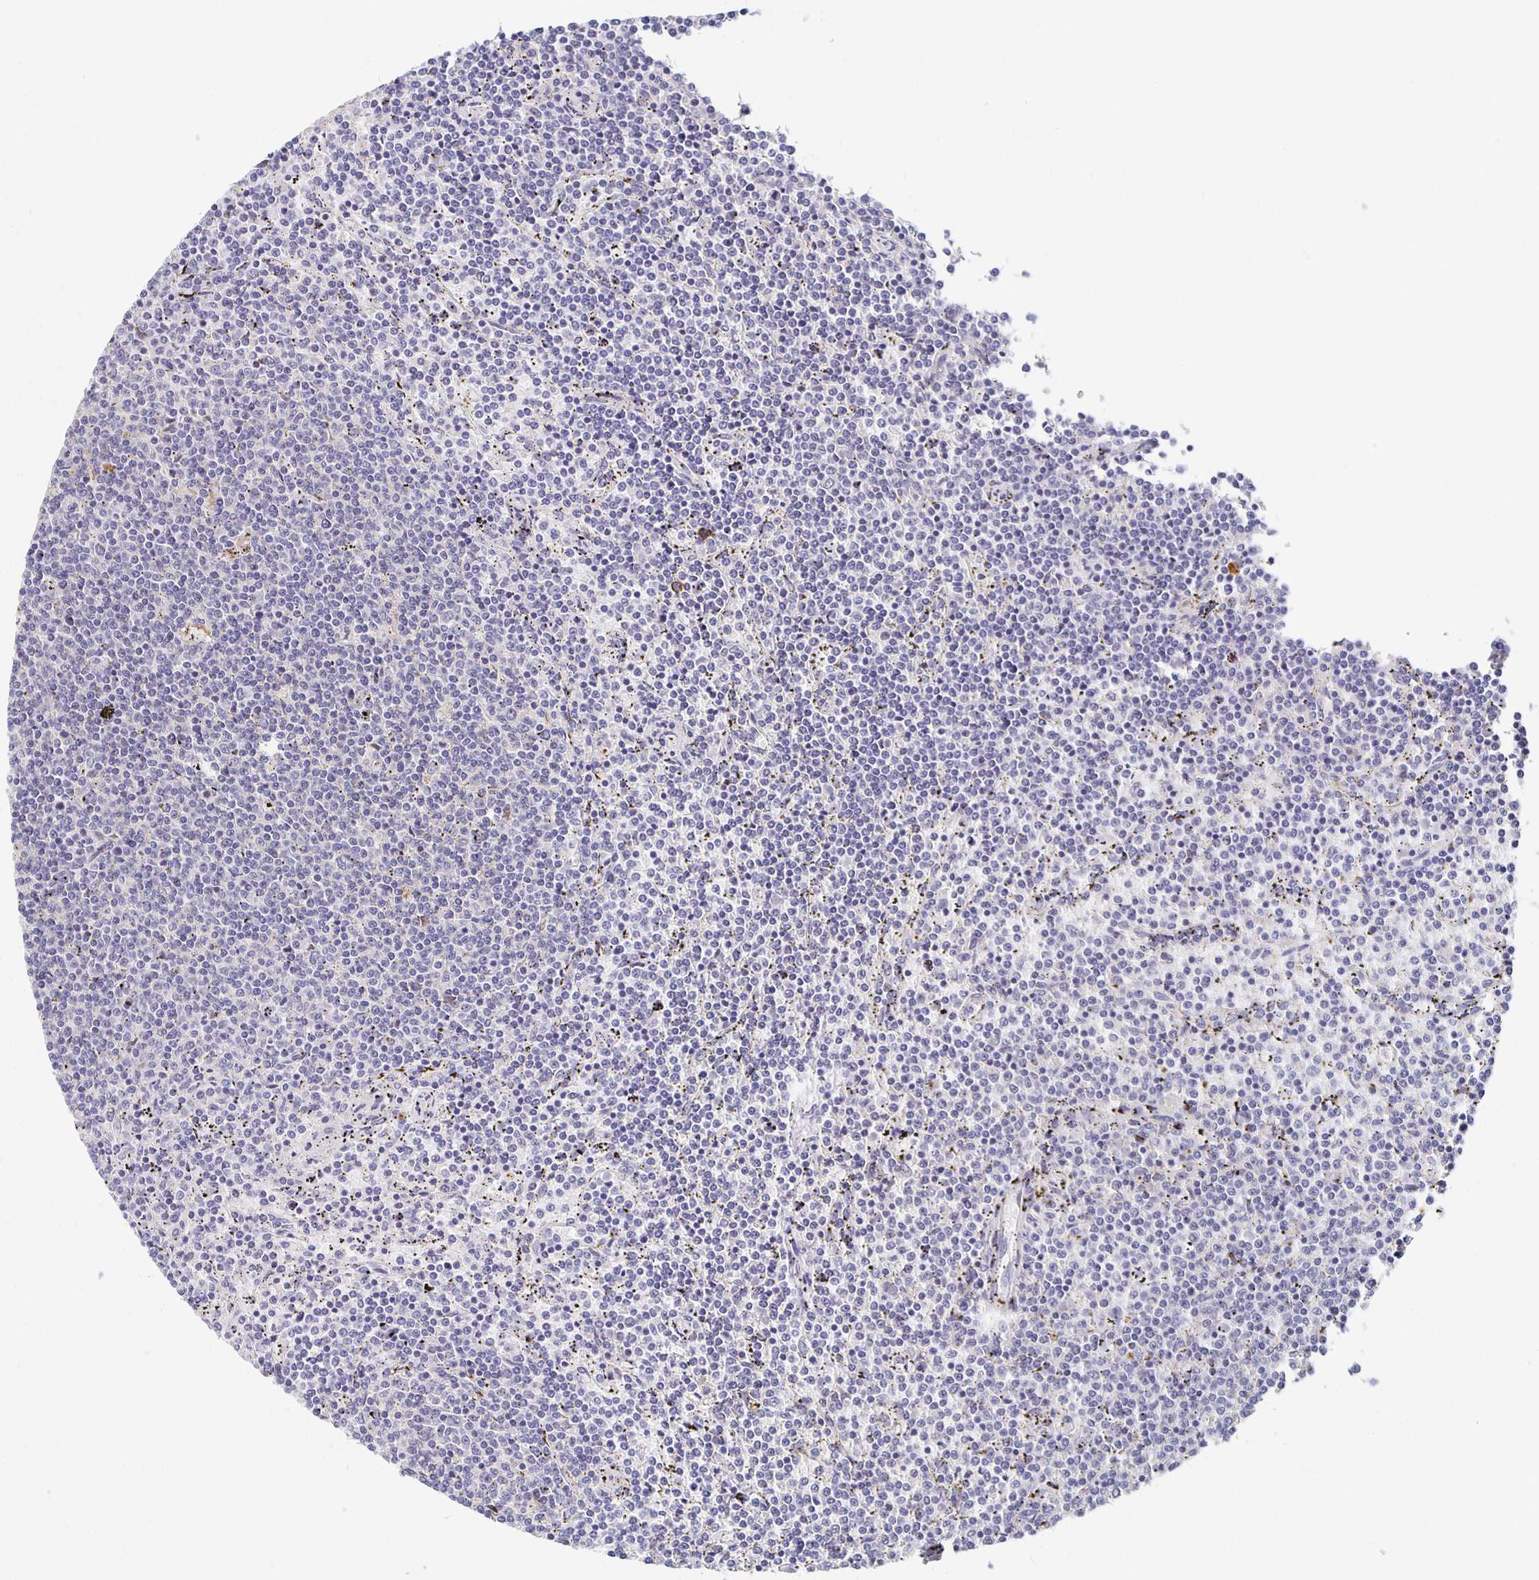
{"staining": {"intensity": "negative", "quantity": "none", "location": "none"}, "tissue": "lymphoma", "cell_type": "Tumor cells", "image_type": "cancer", "snomed": [{"axis": "morphology", "description": "Malignant lymphoma, non-Hodgkin's type, Low grade"}, {"axis": "topography", "description": "Spleen"}], "caption": "The histopathology image shows no significant positivity in tumor cells of low-grade malignant lymphoma, non-Hodgkin's type.", "gene": "FKRP", "patient": {"sex": "female", "age": 50}}